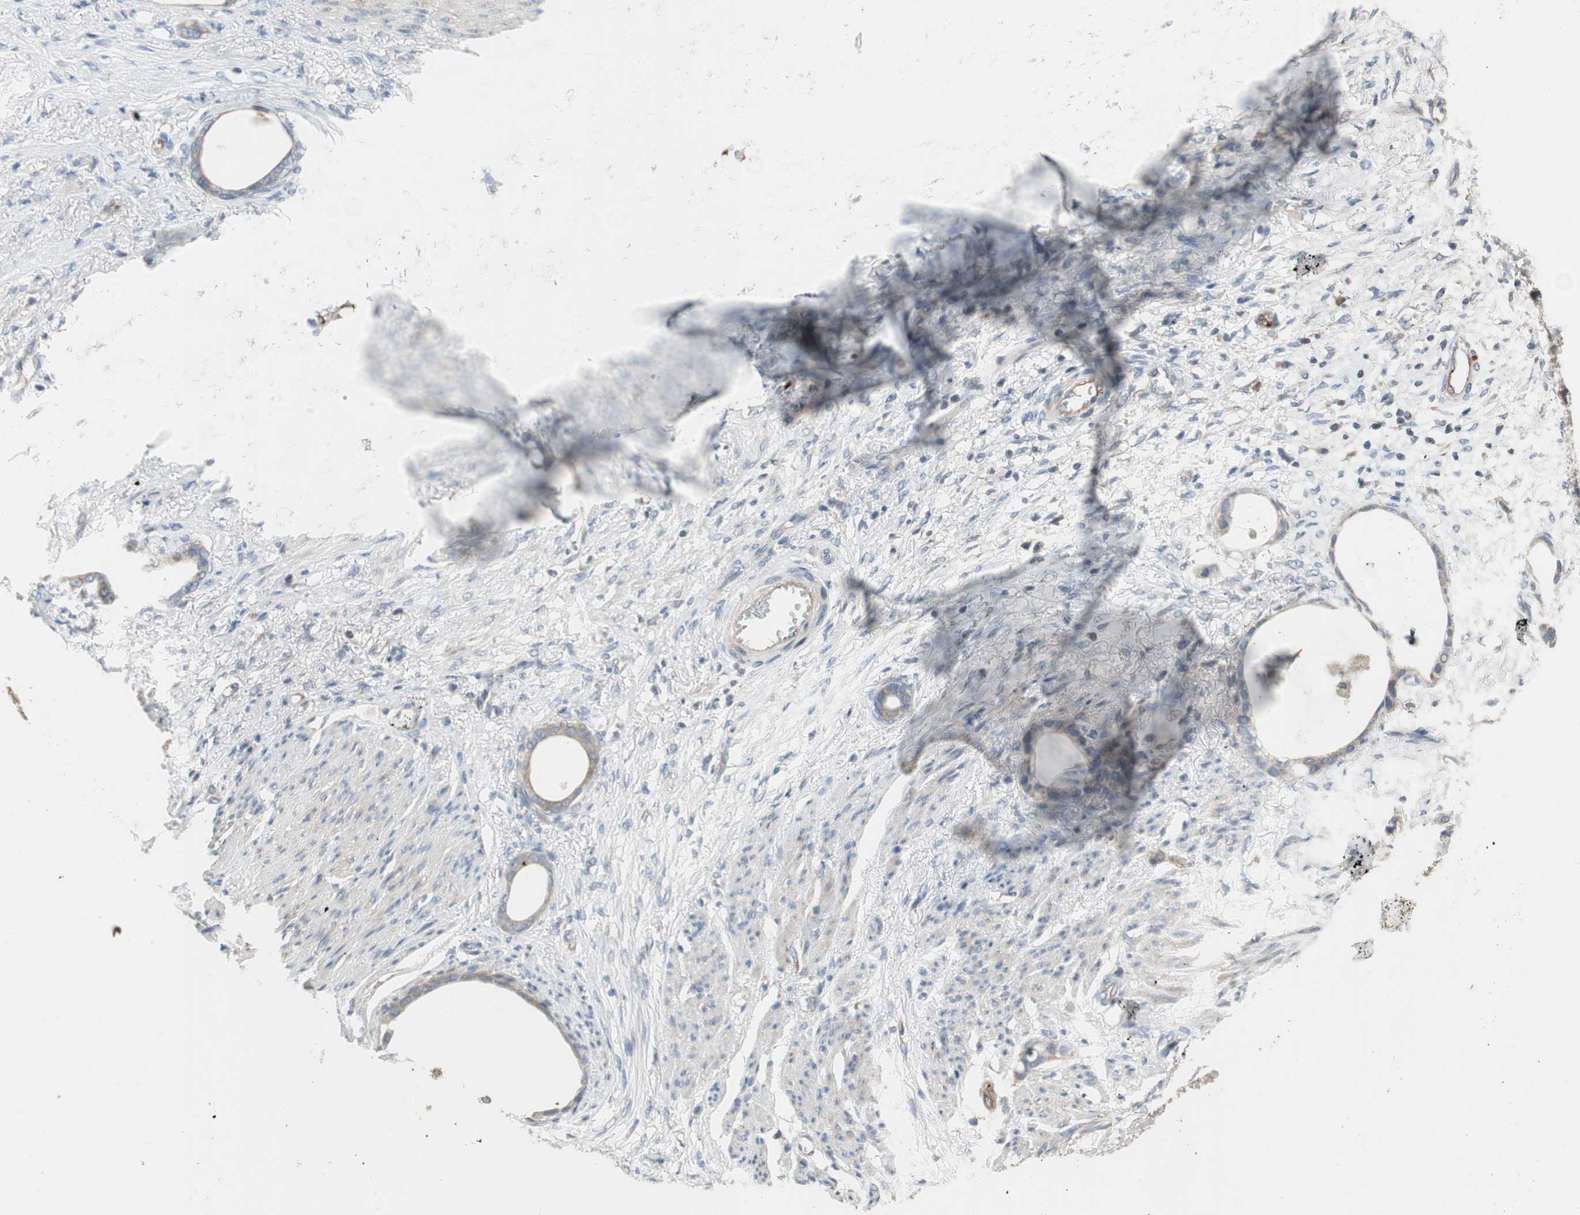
{"staining": {"intensity": "negative", "quantity": "none", "location": "none"}, "tissue": "stomach cancer", "cell_type": "Tumor cells", "image_type": "cancer", "snomed": [{"axis": "morphology", "description": "Adenocarcinoma, NOS"}, {"axis": "topography", "description": "Stomach"}], "caption": "High power microscopy photomicrograph of an IHC image of adenocarcinoma (stomach), revealing no significant positivity in tumor cells.", "gene": "ALPL", "patient": {"sex": "female", "age": 75}}